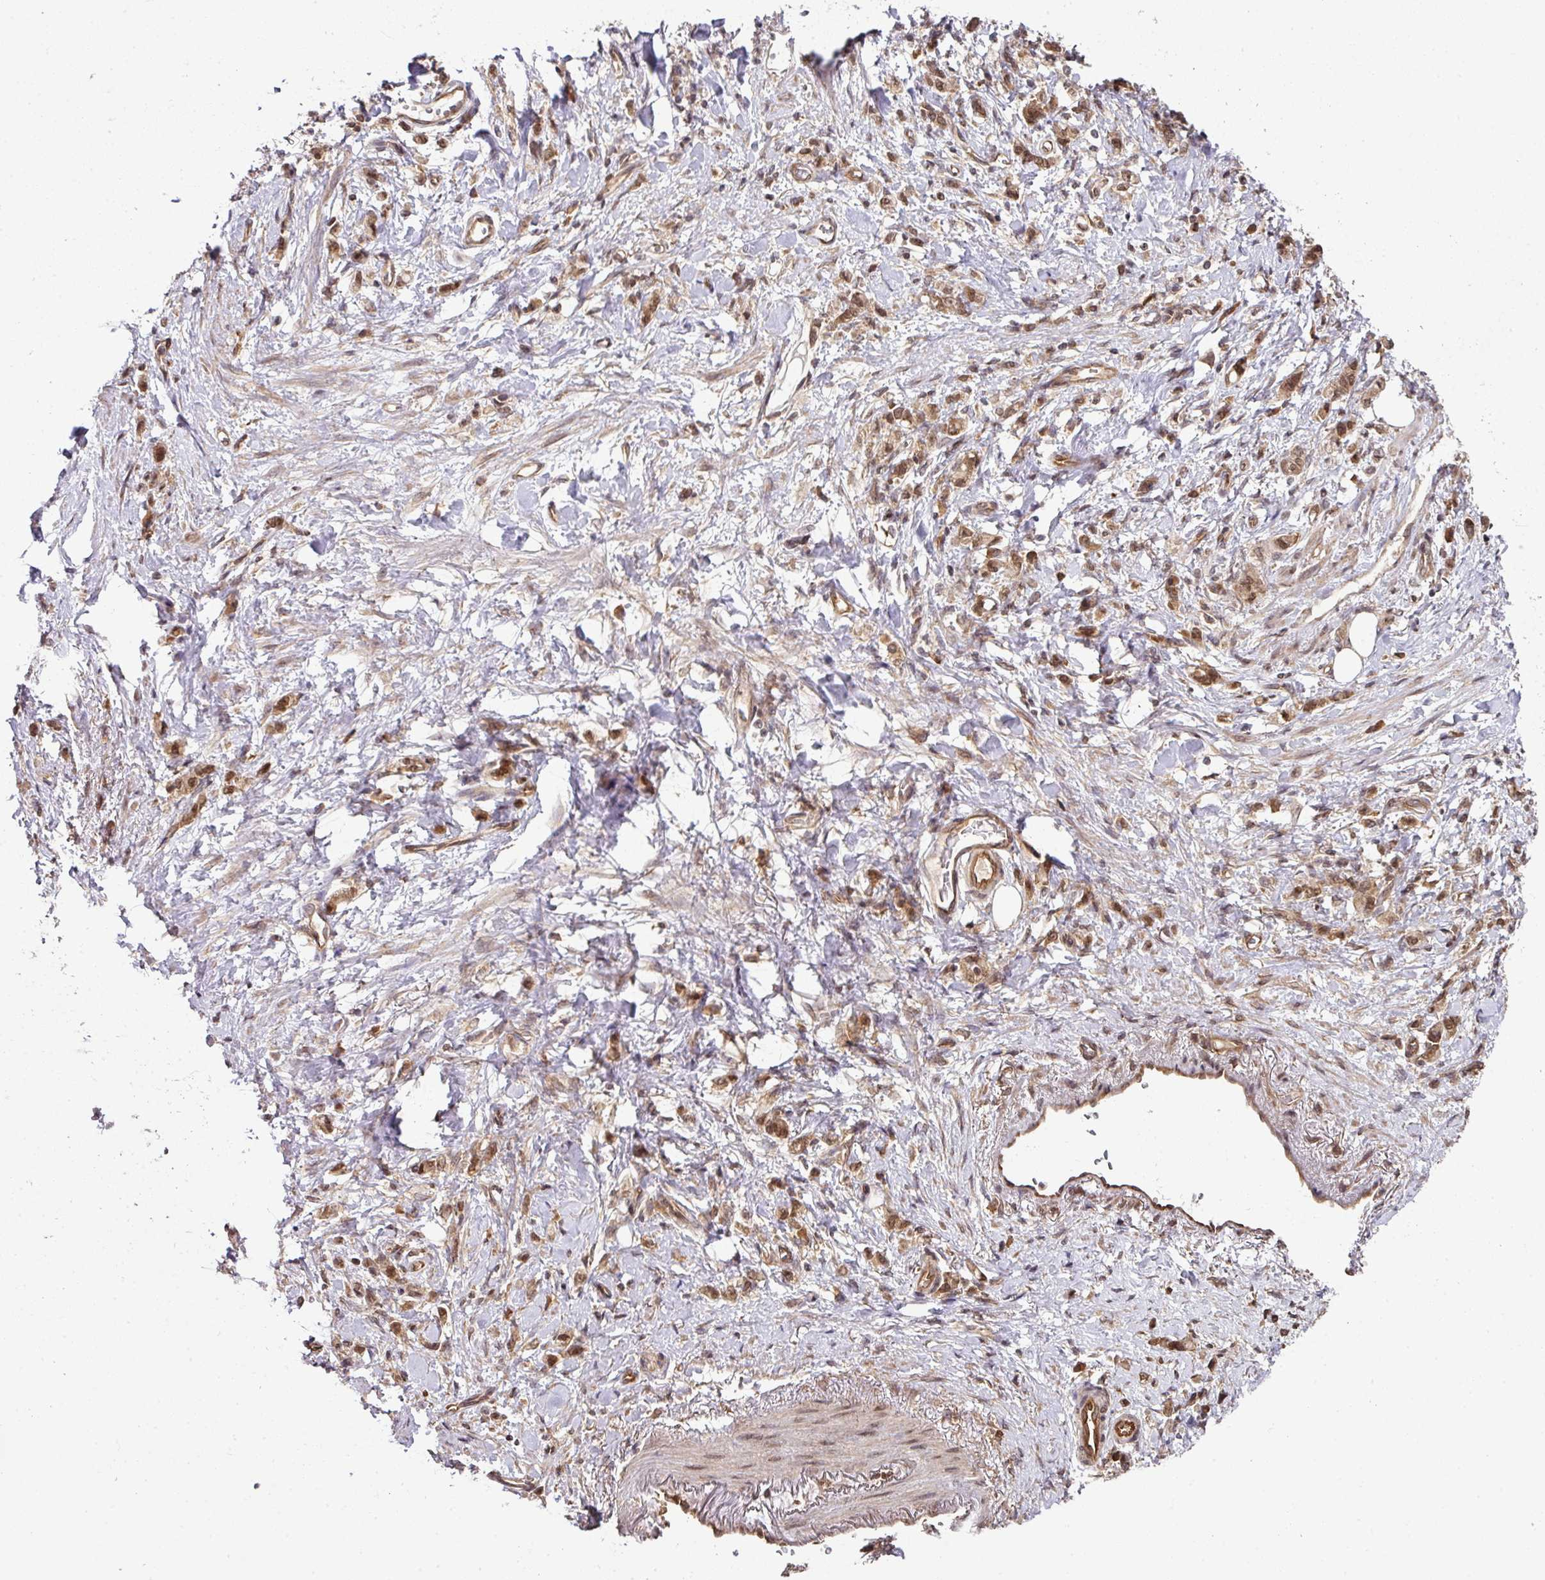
{"staining": {"intensity": "moderate", "quantity": ">75%", "location": "cytoplasmic/membranous,nuclear"}, "tissue": "stomach cancer", "cell_type": "Tumor cells", "image_type": "cancer", "snomed": [{"axis": "morphology", "description": "Adenocarcinoma, NOS"}, {"axis": "topography", "description": "Stomach"}], "caption": "Human stomach adenocarcinoma stained for a protein (brown) reveals moderate cytoplasmic/membranous and nuclear positive expression in about >75% of tumor cells.", "gene": "ANKRD18A", "patient": {"sex": "male", "age": 77}}